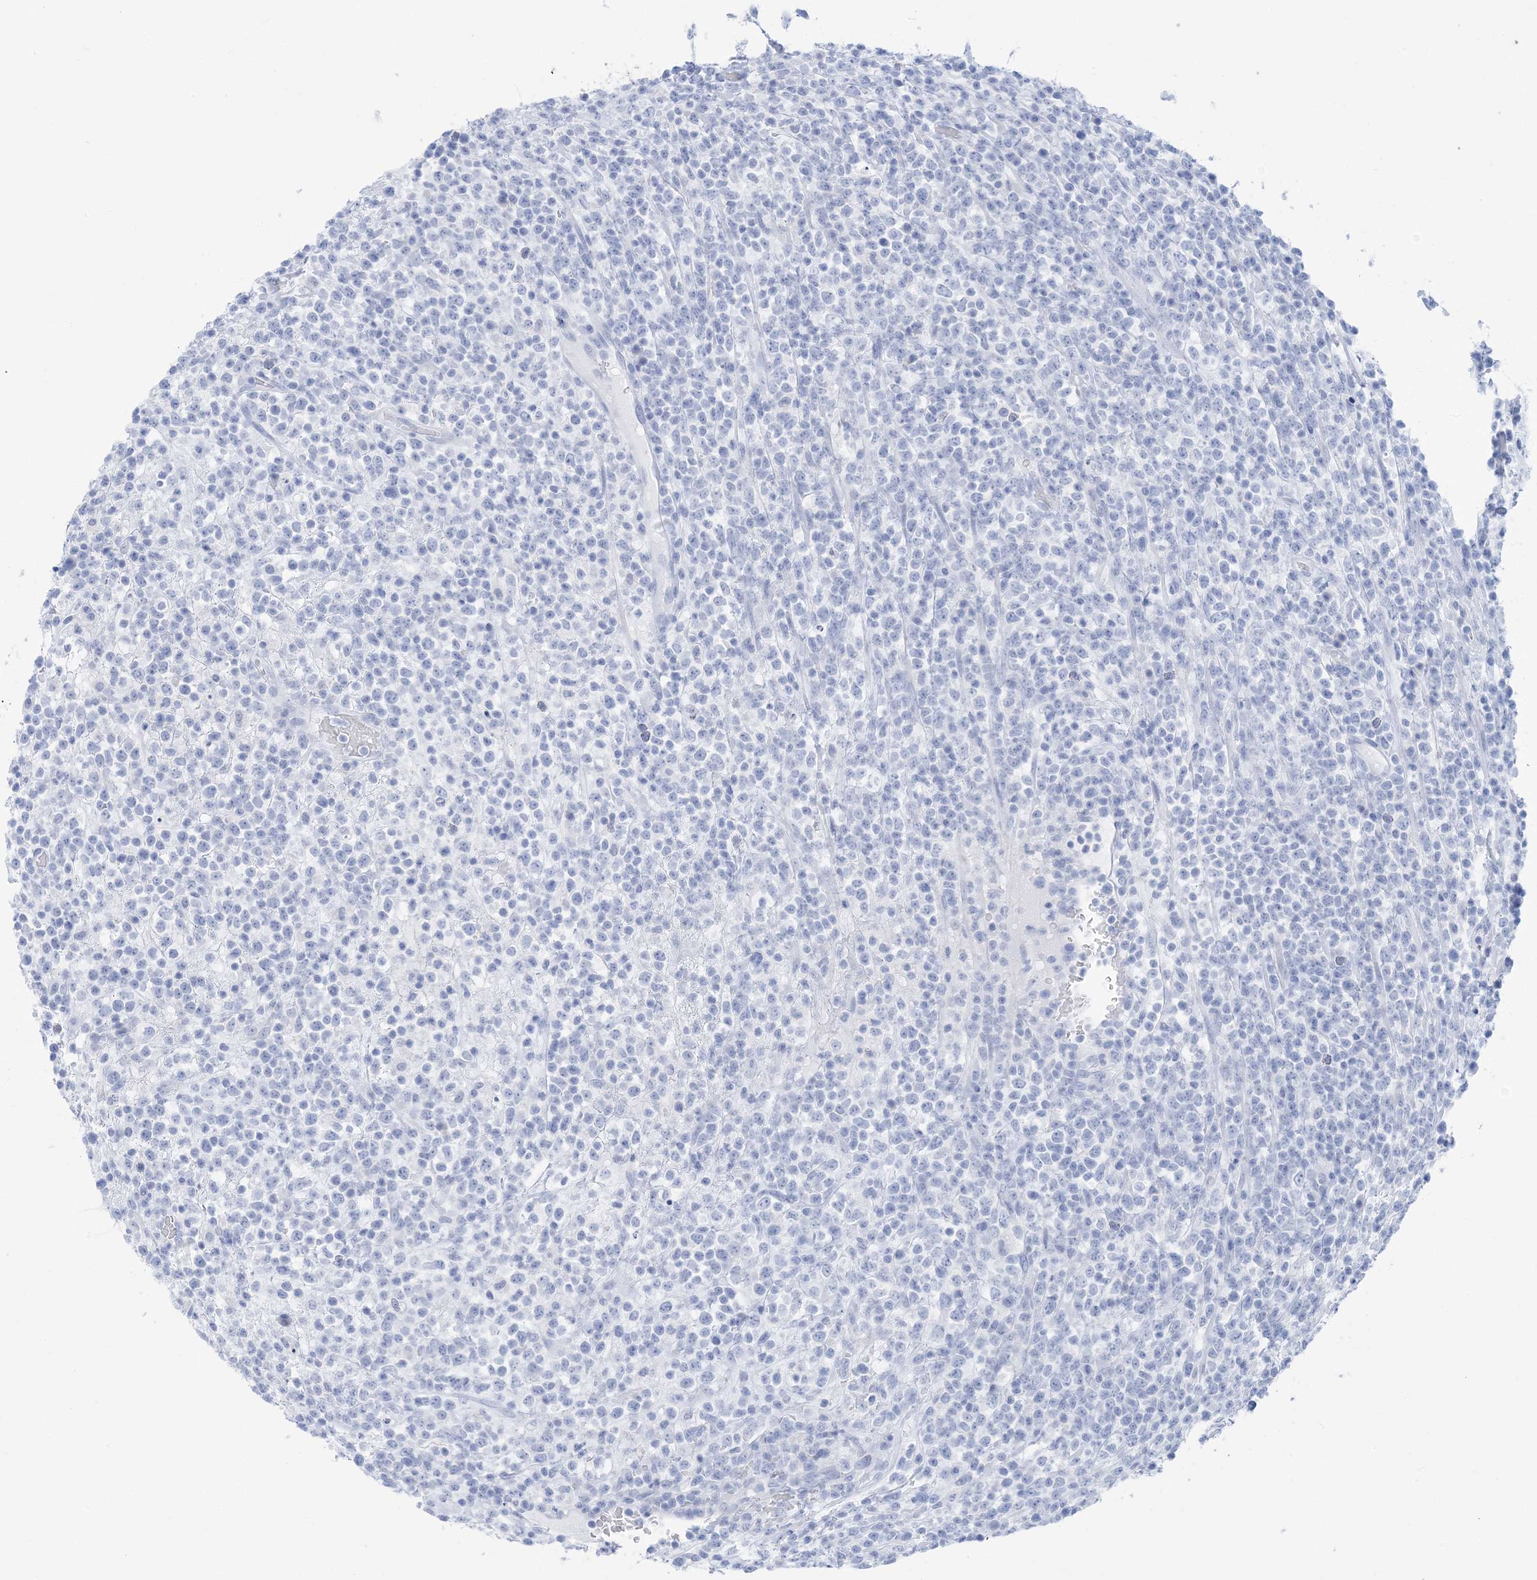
{"staining": {"intensity": "negative", "quantity": "none", "location": "none"}, "tissue": "lymphoma", "cell_type": "Tumor cells", "image_type": "cancer", "snomed": [{"axis": "morphology", "description": "Malignant lymphoma, non-Hodgkin's type, High grade"}, {"axis": "topography", "description": "Colon"}], "caption": "Image shows no significant protein positivity in tumor cells of high-grade malignant lymphoma, non-Hodgkin's type.", "gene": "SH3YL1", "patient": {"sex": "female", "age": 53}}